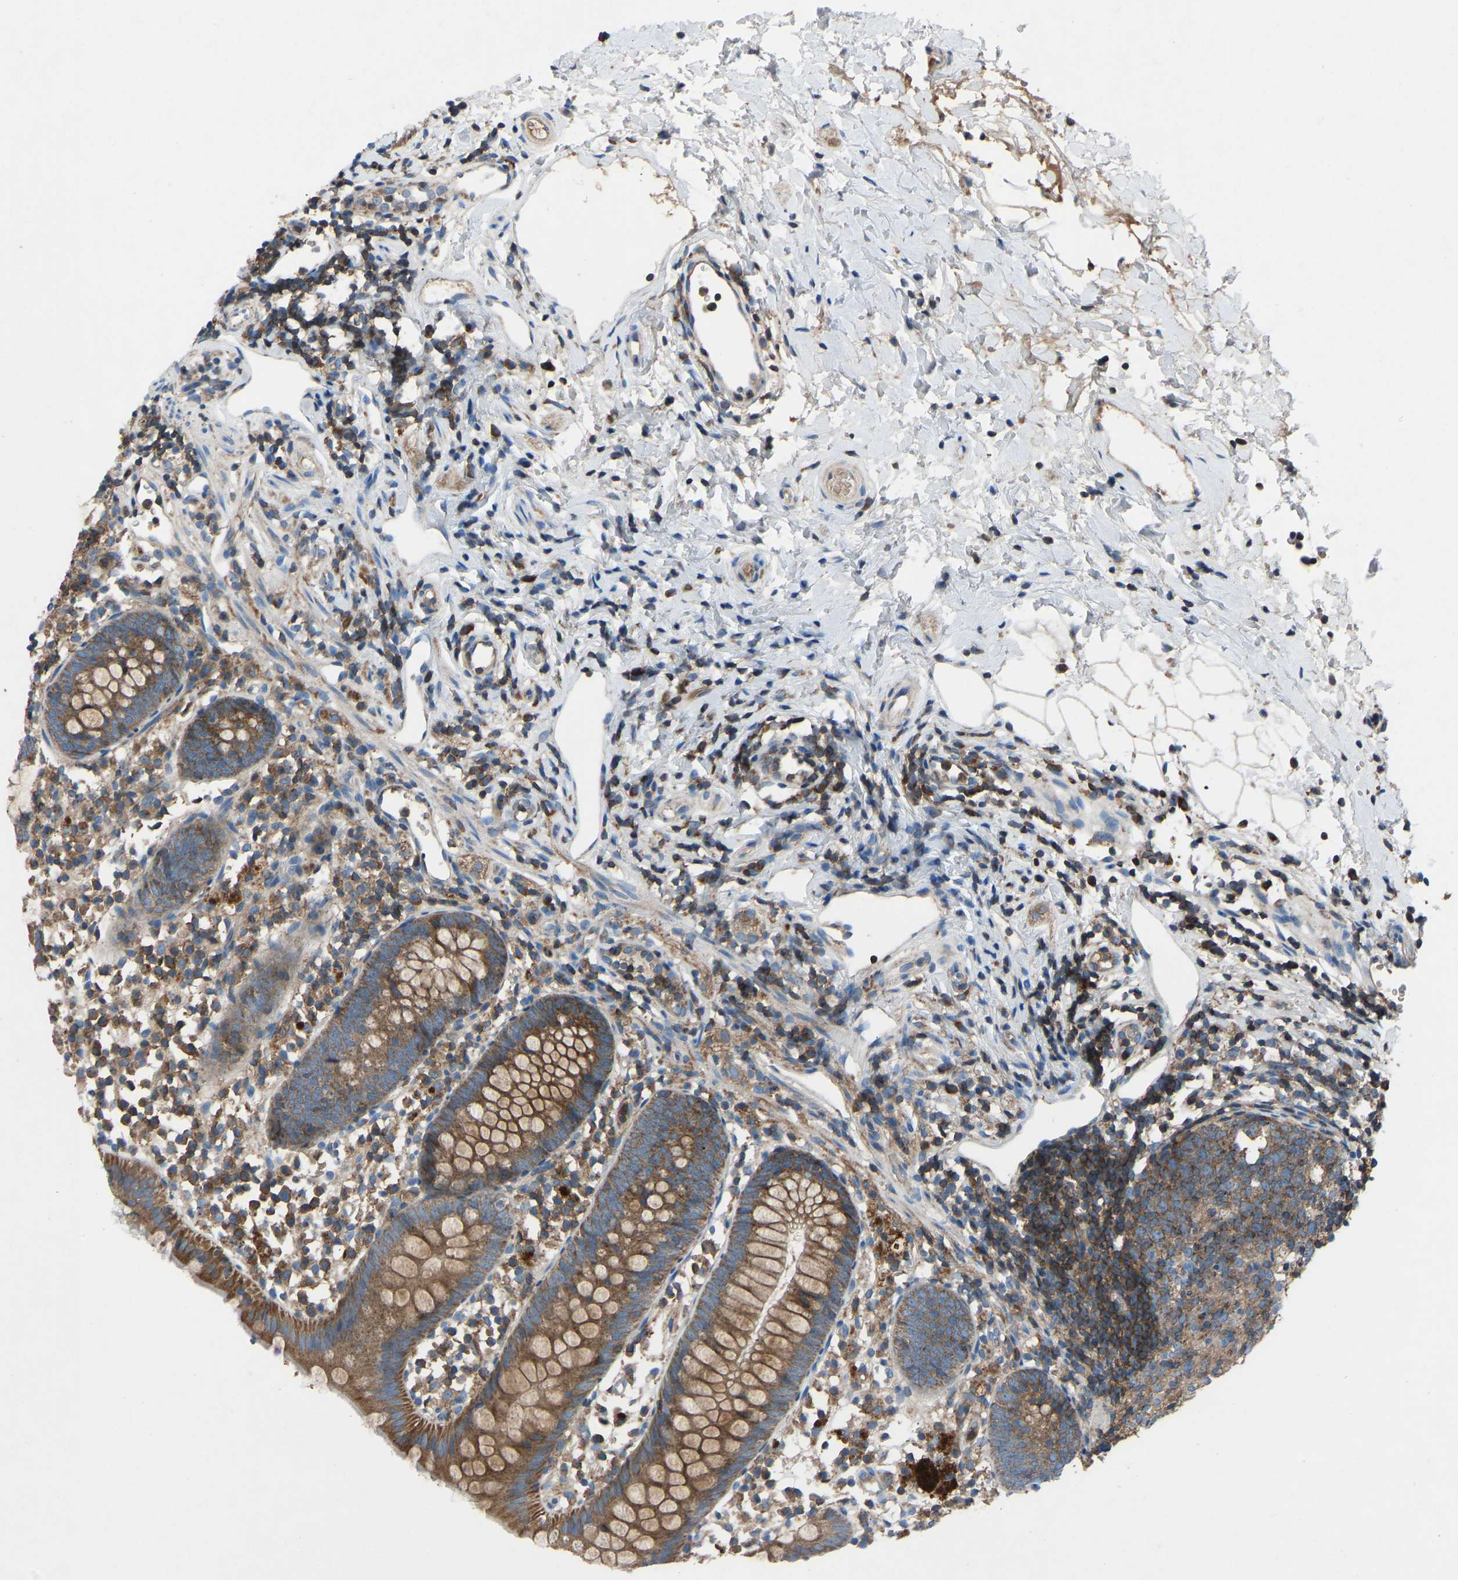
{"staining": {"intensity": "moderate", "quantity": ">75%", "location": "cytoplasmic/membranous"}, "tissue": "appendix", "cell_type": "Glandular cells", "image_type": "normal", "snomed": [{"axis": "morphology", "description": "Normal tissue, NOS"}, {"axis": "topography", "description": "Appendix"}], "caption": "Glandular cells exhibit medium levels of moderate cytoplasmic/membranous staining in about >75% of cells in normal human appendix.", "gene": "GRK6", "patient": {"sex": "female", "age": 20}}